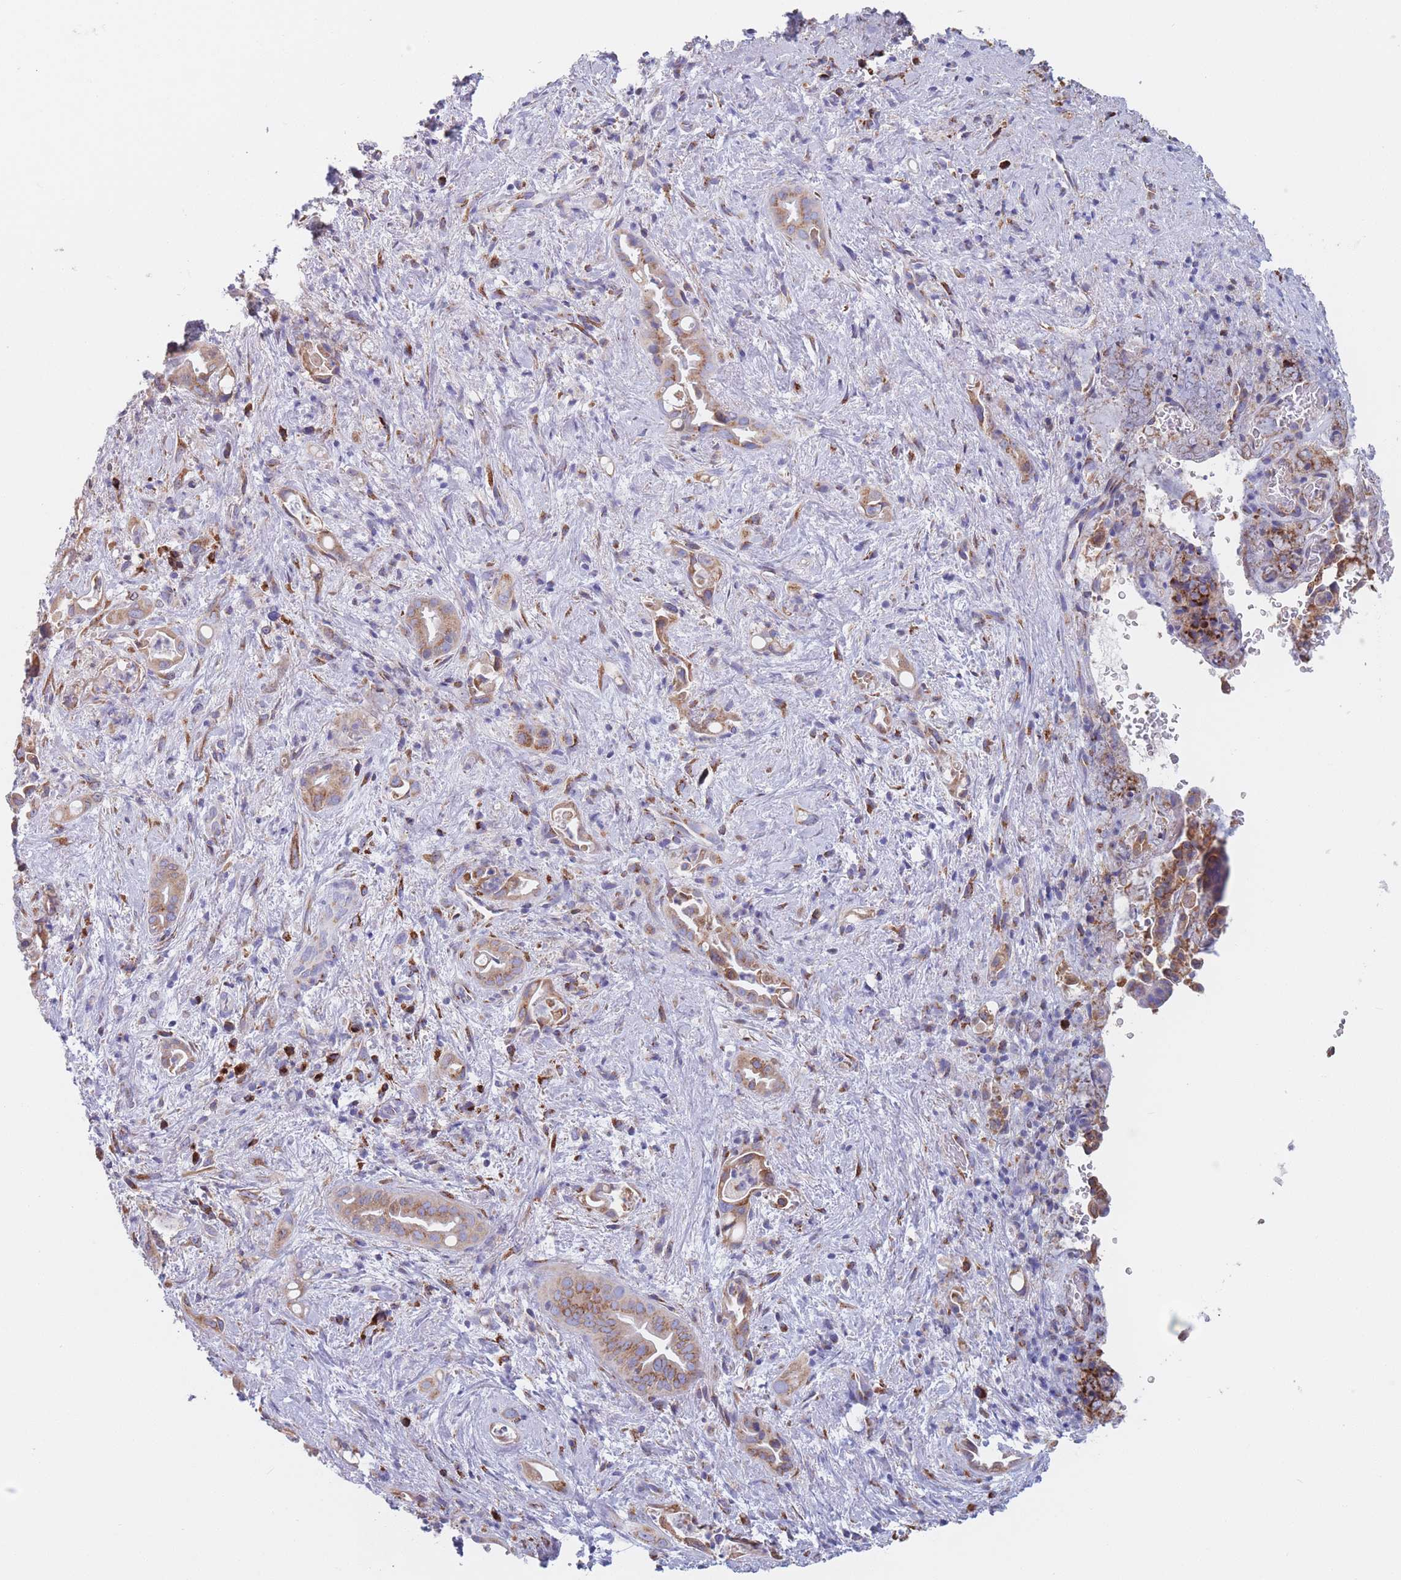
{"staining": {"intensity": "moderate", "quantity": ">75%", "location": "cytoplasmic/membranous"}, "tissue": "liver cancer", "cell_type": "Tumor cells", "image_type": "cancer", "snomed": [{"axis": "morphology", "description": "Cholangiocarcinoma"}, {"axis": "topography", "description": "Liver"}], "caption": "DAB (3,3'-diaminobenzidine) immunohistochemical staining of liver cancer shows moderate cytoplasmic/membranous protein staining in approximately >75% of tumor cells.", "gene": "MRPL30", "patient": {"sex": "female", "age": 68}}